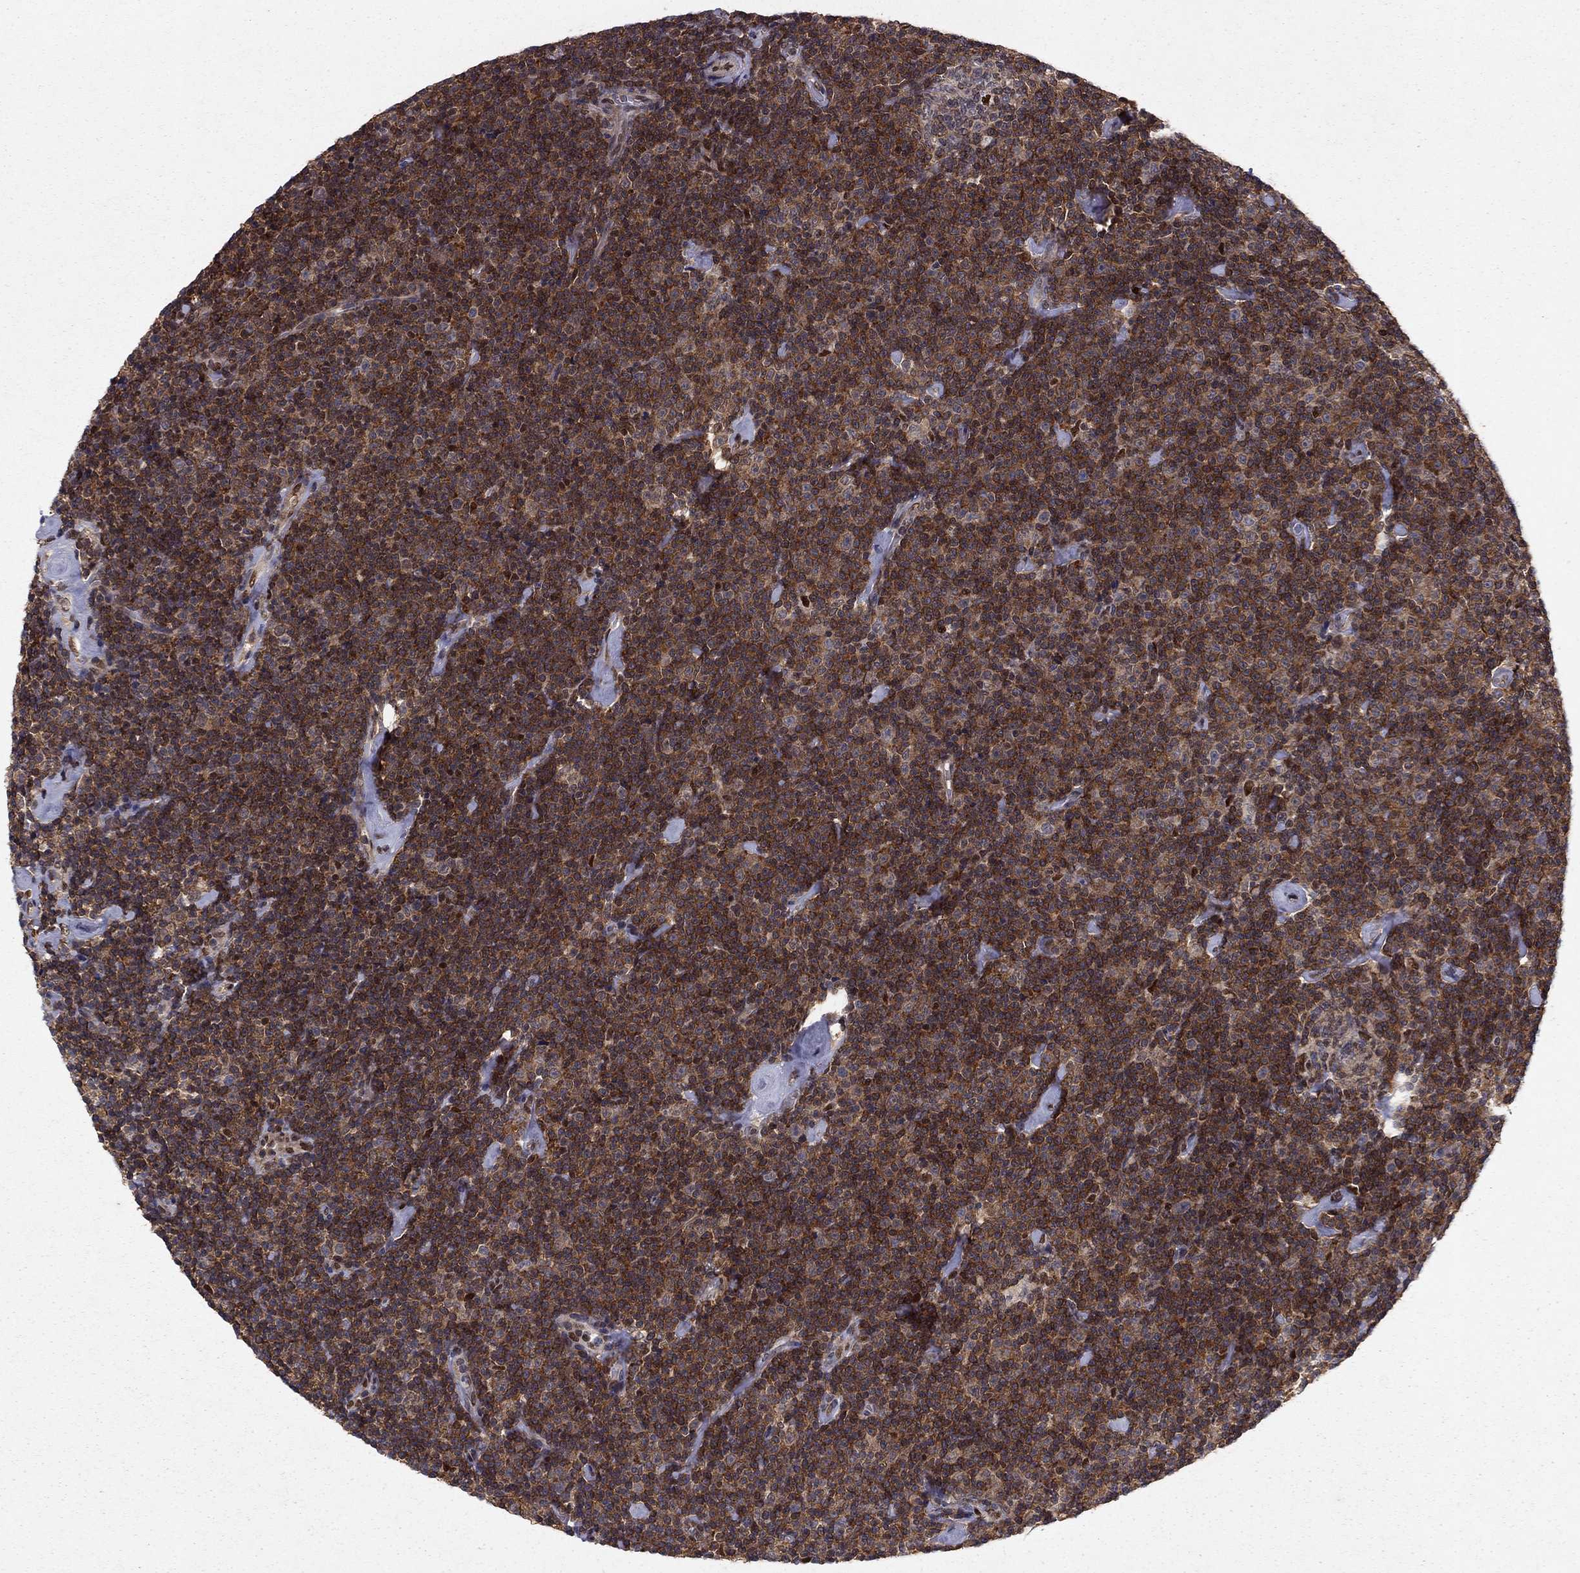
{"staining": {"intensity": "strong", "quantity": ">75%", "location": "cytoplasmic/membranous"}, "tissue": "lymphoma", "cell_type": "Tumor cells", "image_type": "cancer", "snomed": [{"axis": "morphology", "description": "Malignant lymphoma, non-Hodgkin's type, Low grade"}, {"axis": "topography", "description": "Lymph node"}], "caption": "Malignant lymphoma, non-Hodgkin's type (low-grade) stained with a brown dye exhibits strong cytoplasmic/membranous positive staining in about >75% of tumor cells.", "gene": "CRTC1", "patient": {"sex": "male", "age": 81}}